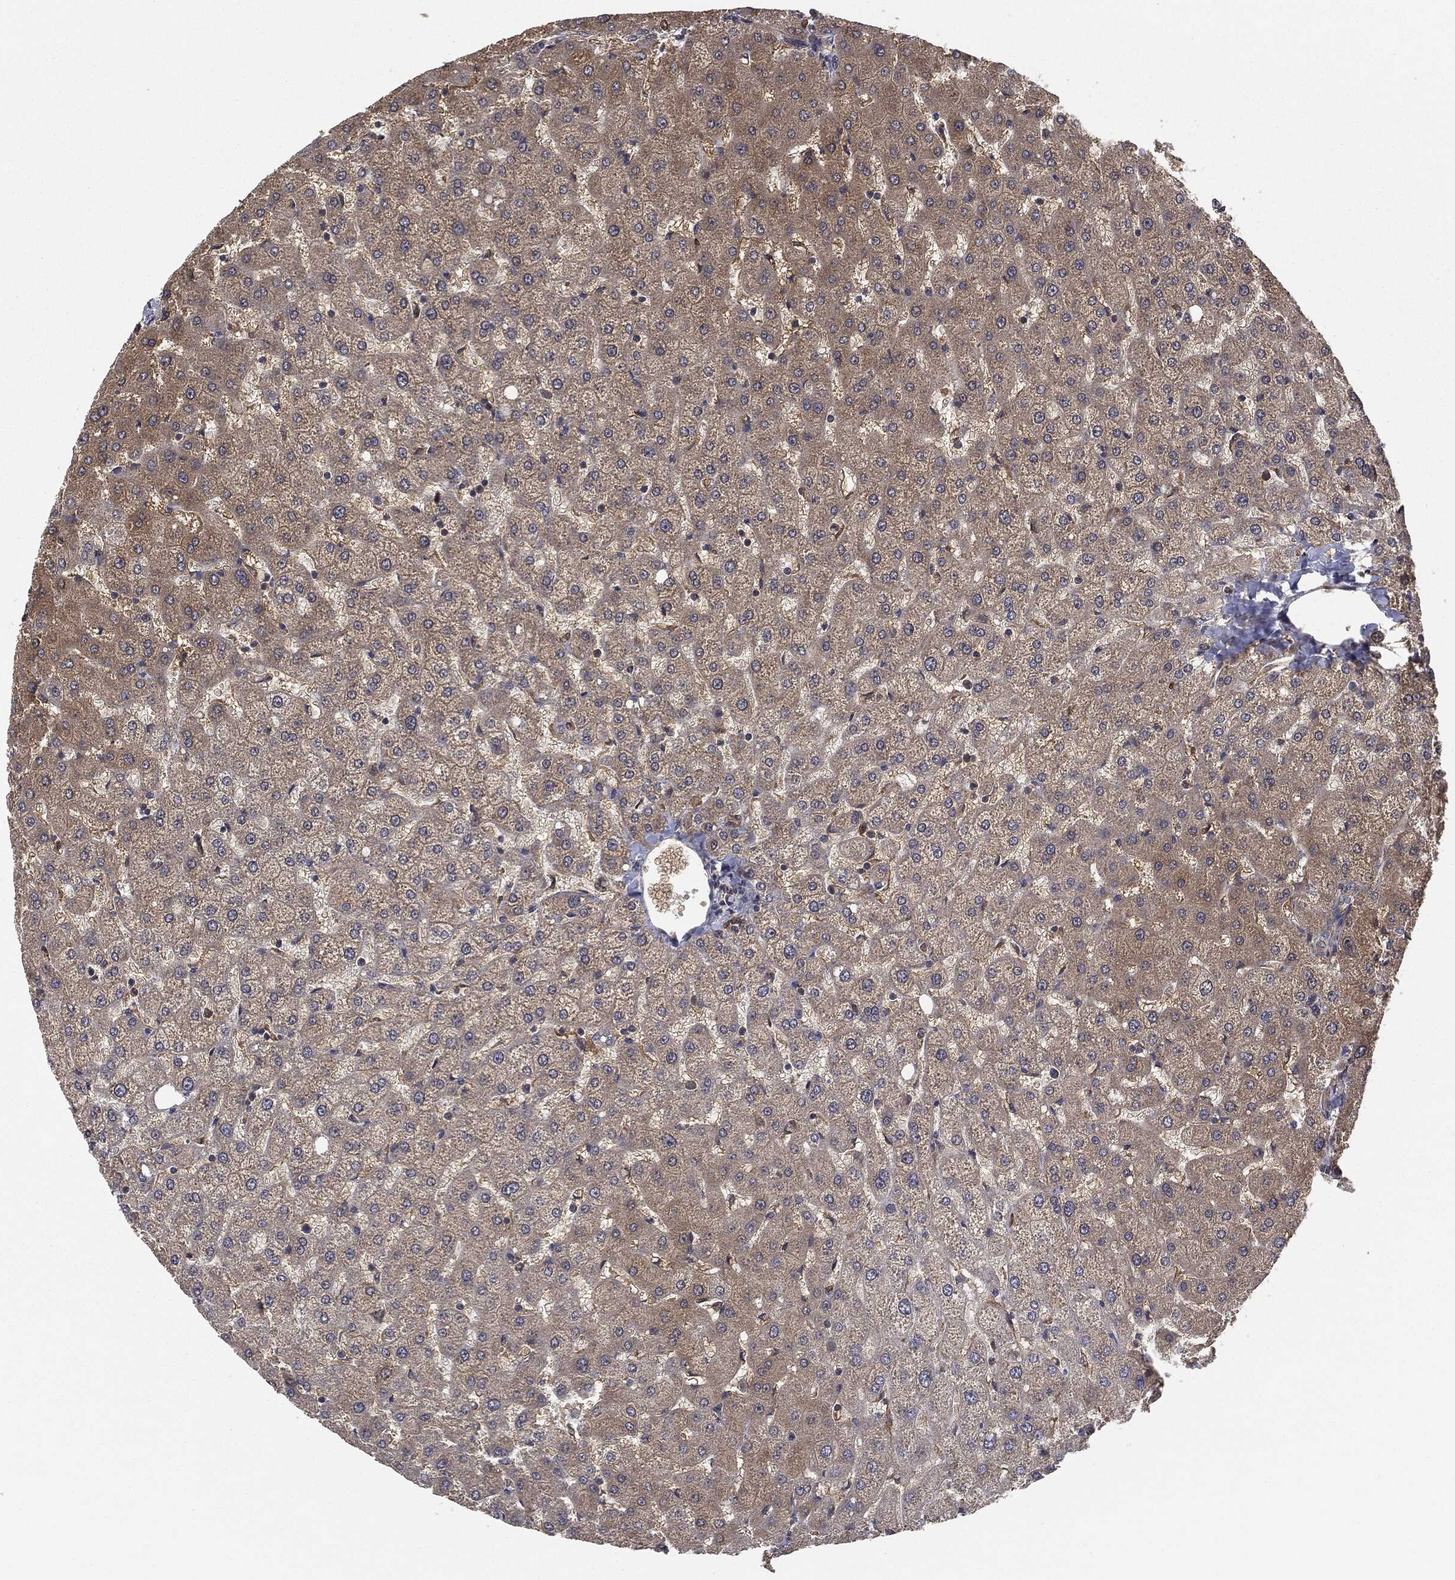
{"staining": {"intensity": "weak", "quantity": "25%-75%", "location": "cytoplasmic/membranous"}, "tissue": "liver", "cell_type": "Cholangiocytes", "image_type": "normal", "snomed": [{"axis": "morphology", "description": "Normal tissue, NOS"}, {"axis": "topography", "description": "Liver"}], "caption": "Cholangiocytes display low levels of weak cytoplasmic/membranous staining in approximately 25%-75% of cells in benign liver.", "gene": "EIF2AK2", "patient": {"sex": "female", "age": 50}}